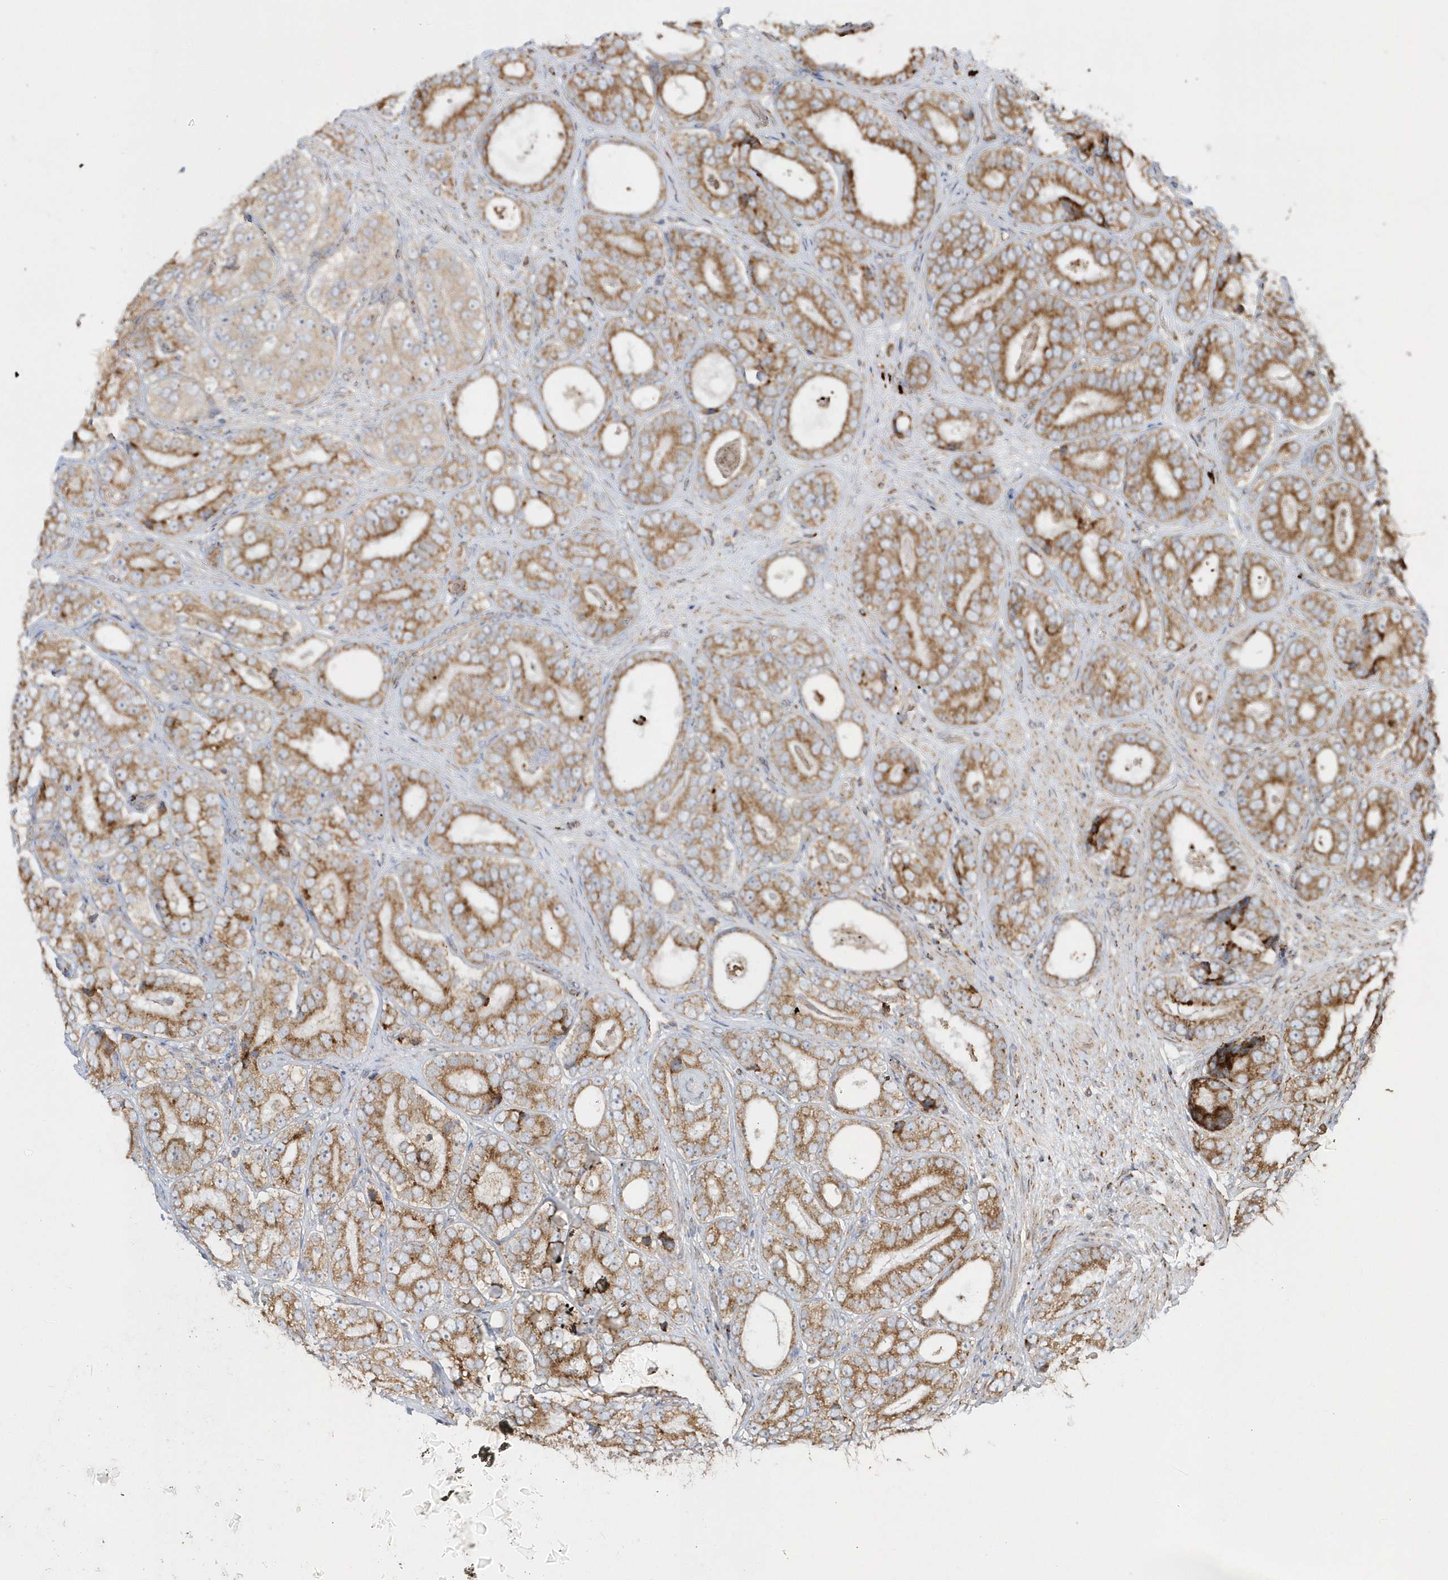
{"staining": {"intensity": "moderate", "quantity": ">75%", "location": "cytoplasmic/membranous"}, "tissue": "prostate cancer", "cell_type": "Tumor cells", "image_type": "cancer", "snomed": [{"axis": "morphology", "description": "Adenocarcinoma, High grade"}, {"axis": "topography", "description": "Prostate"}], "caption": "Immunohistochemistry histopathology image of neoplastic tissue: human high-grade adenocarcinoma (prostate) stained using IHC displays medium levels of moderate protein expression localized specifically in the cytoplasmic/membranous of tumor cells, appearing as a cytoplasmic/membranous brown color.", "gene": "SH3BP2", "patient": {"sex": "male", "age": 56}}